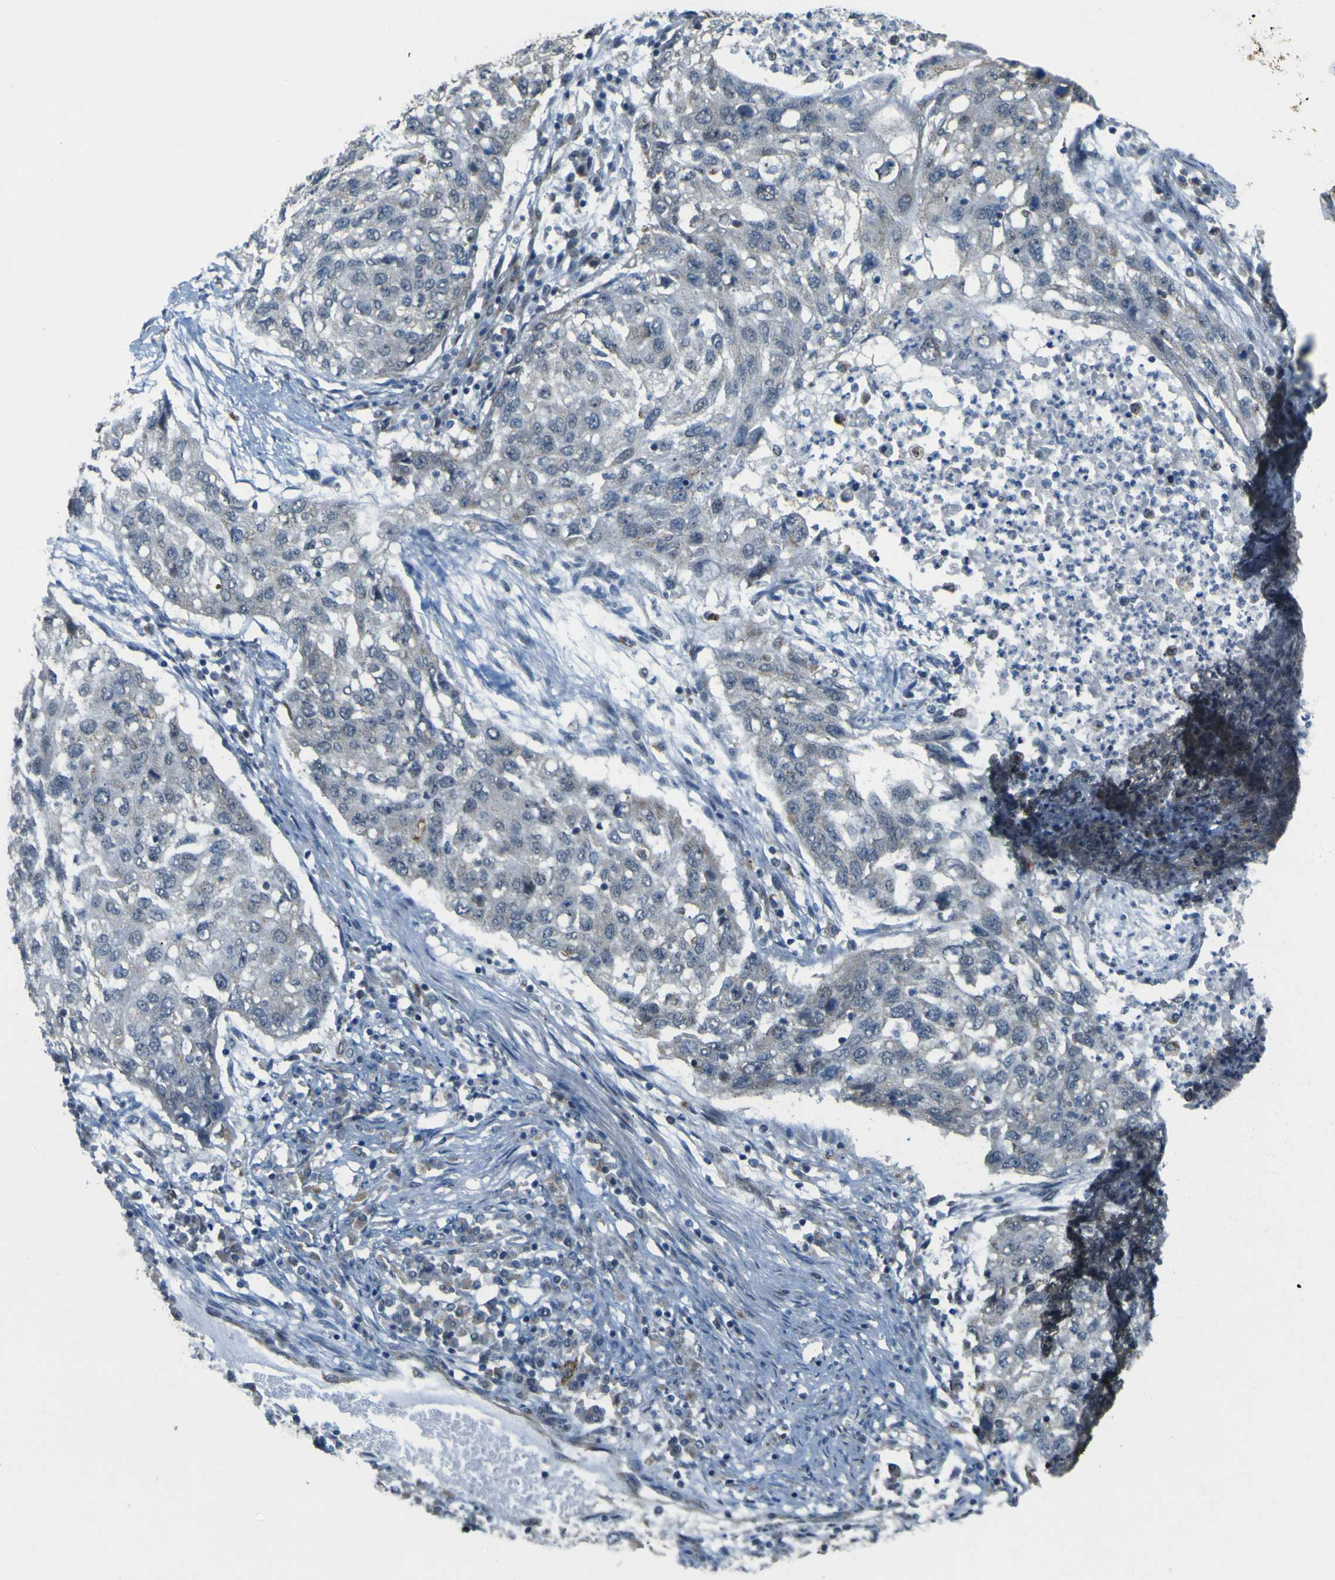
{"staining": {"intensity": "weak", "quantity": "<25%", "location": "cytoplasmic/membranous"}, "tissue": "lung cancer", "cell_type": "Tumor cells", "image_type": "cancer", "snomed": [{"axis": "morphology", "description": "Squamous cell carcinoma, NOS"}, {"axis": "topography", "description": "Lung"}], "caption": "This is an IHC photomicrograph of lung squamous cell carcinoma. There is no expression in tumor cells.", "gene": "ACBD5", "patient": {"sex": "female", "age": 63}}